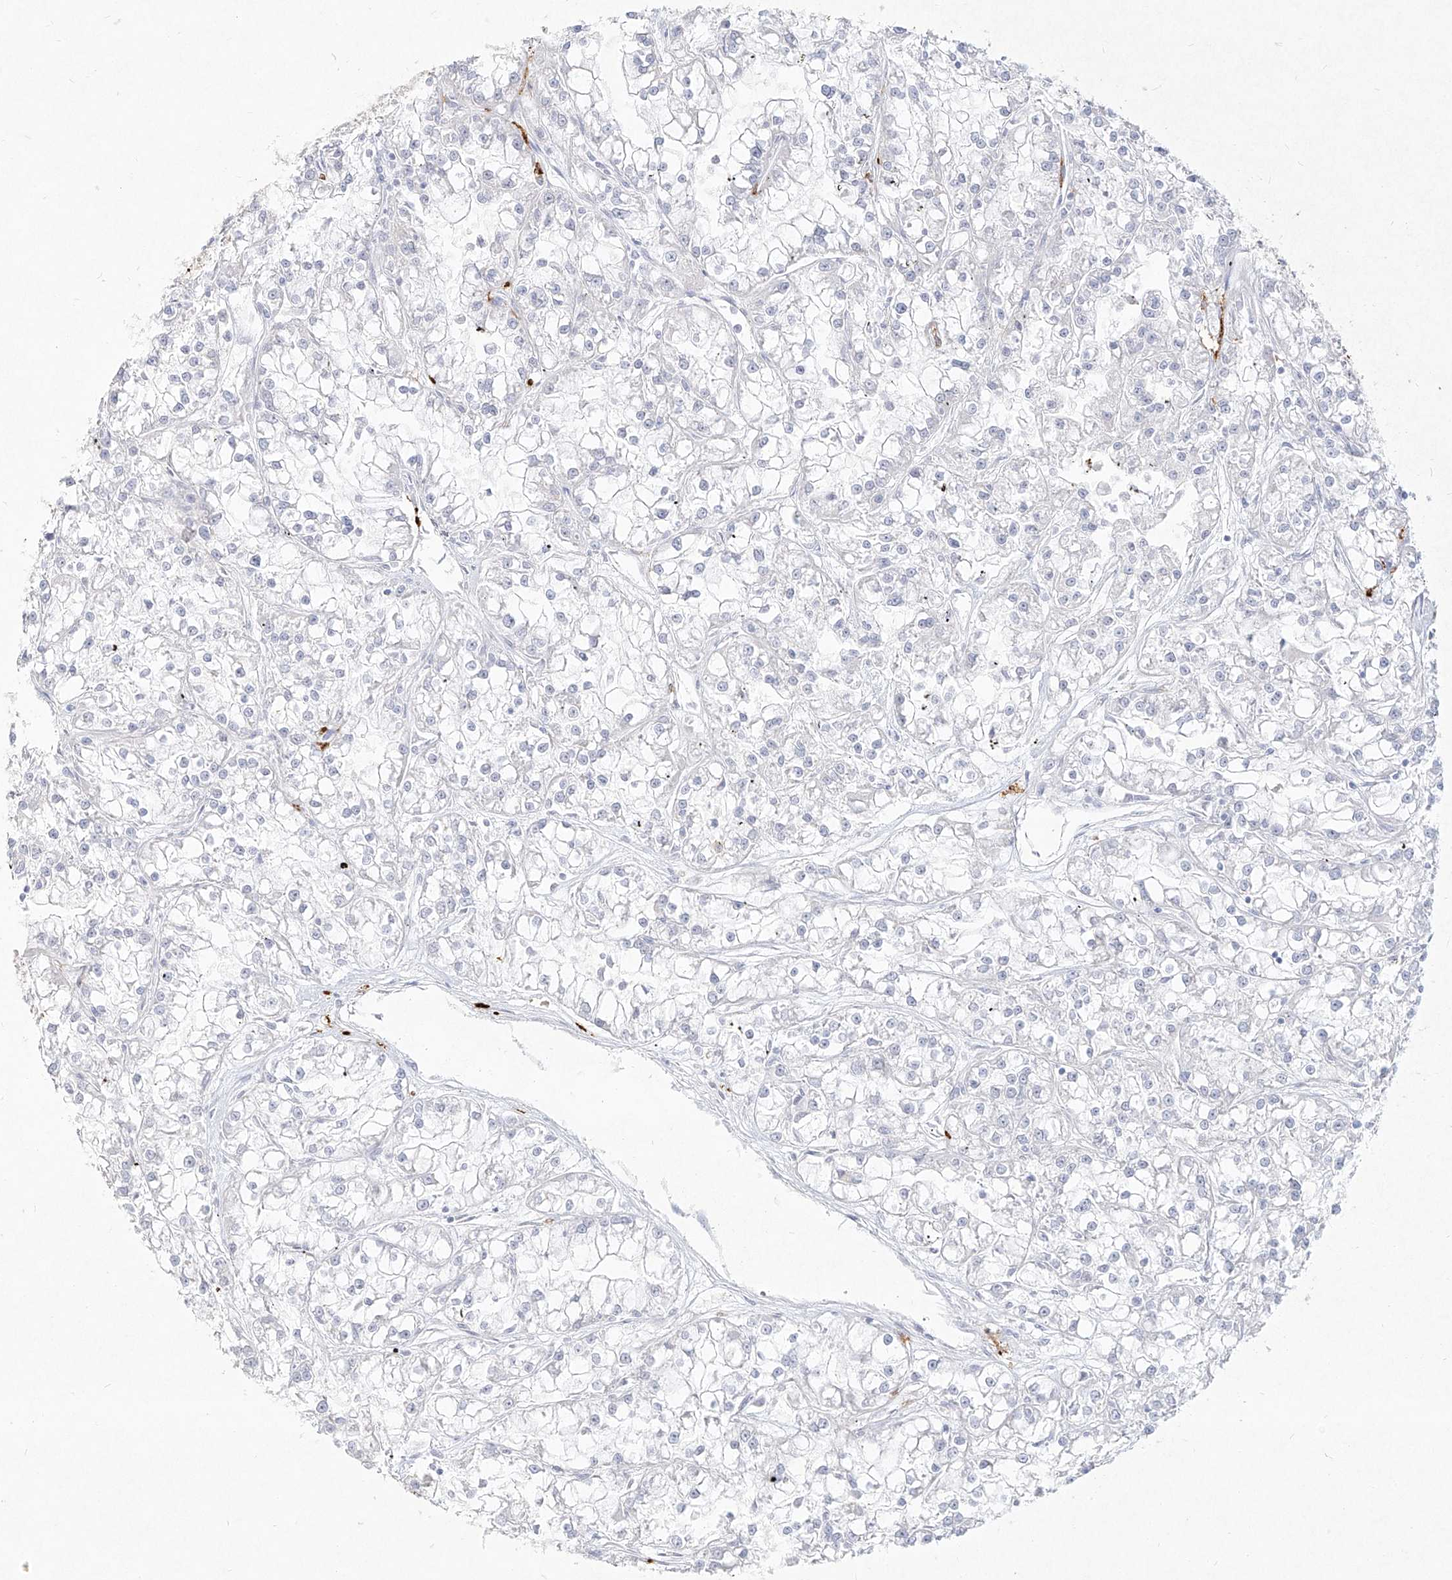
{"staining": {"intensity": "negative", "quantity": "none", "location": "none"}, "tissue": "renal cancer", "cell_type": "Tumor cells", "image_type": "cancer", "snomed": [{"axis": "morphology", "description": "Adenocarcinoma, NOS"}, {"axis": "topography", "description": "Kidney"}], "caption": "Immunohistochemical staining of human adenocarcinoma (renal) demonstrates no significant positivity in tumor cells.", "gene": "CD209", "patient": {"sex": "female", "age": 52}}